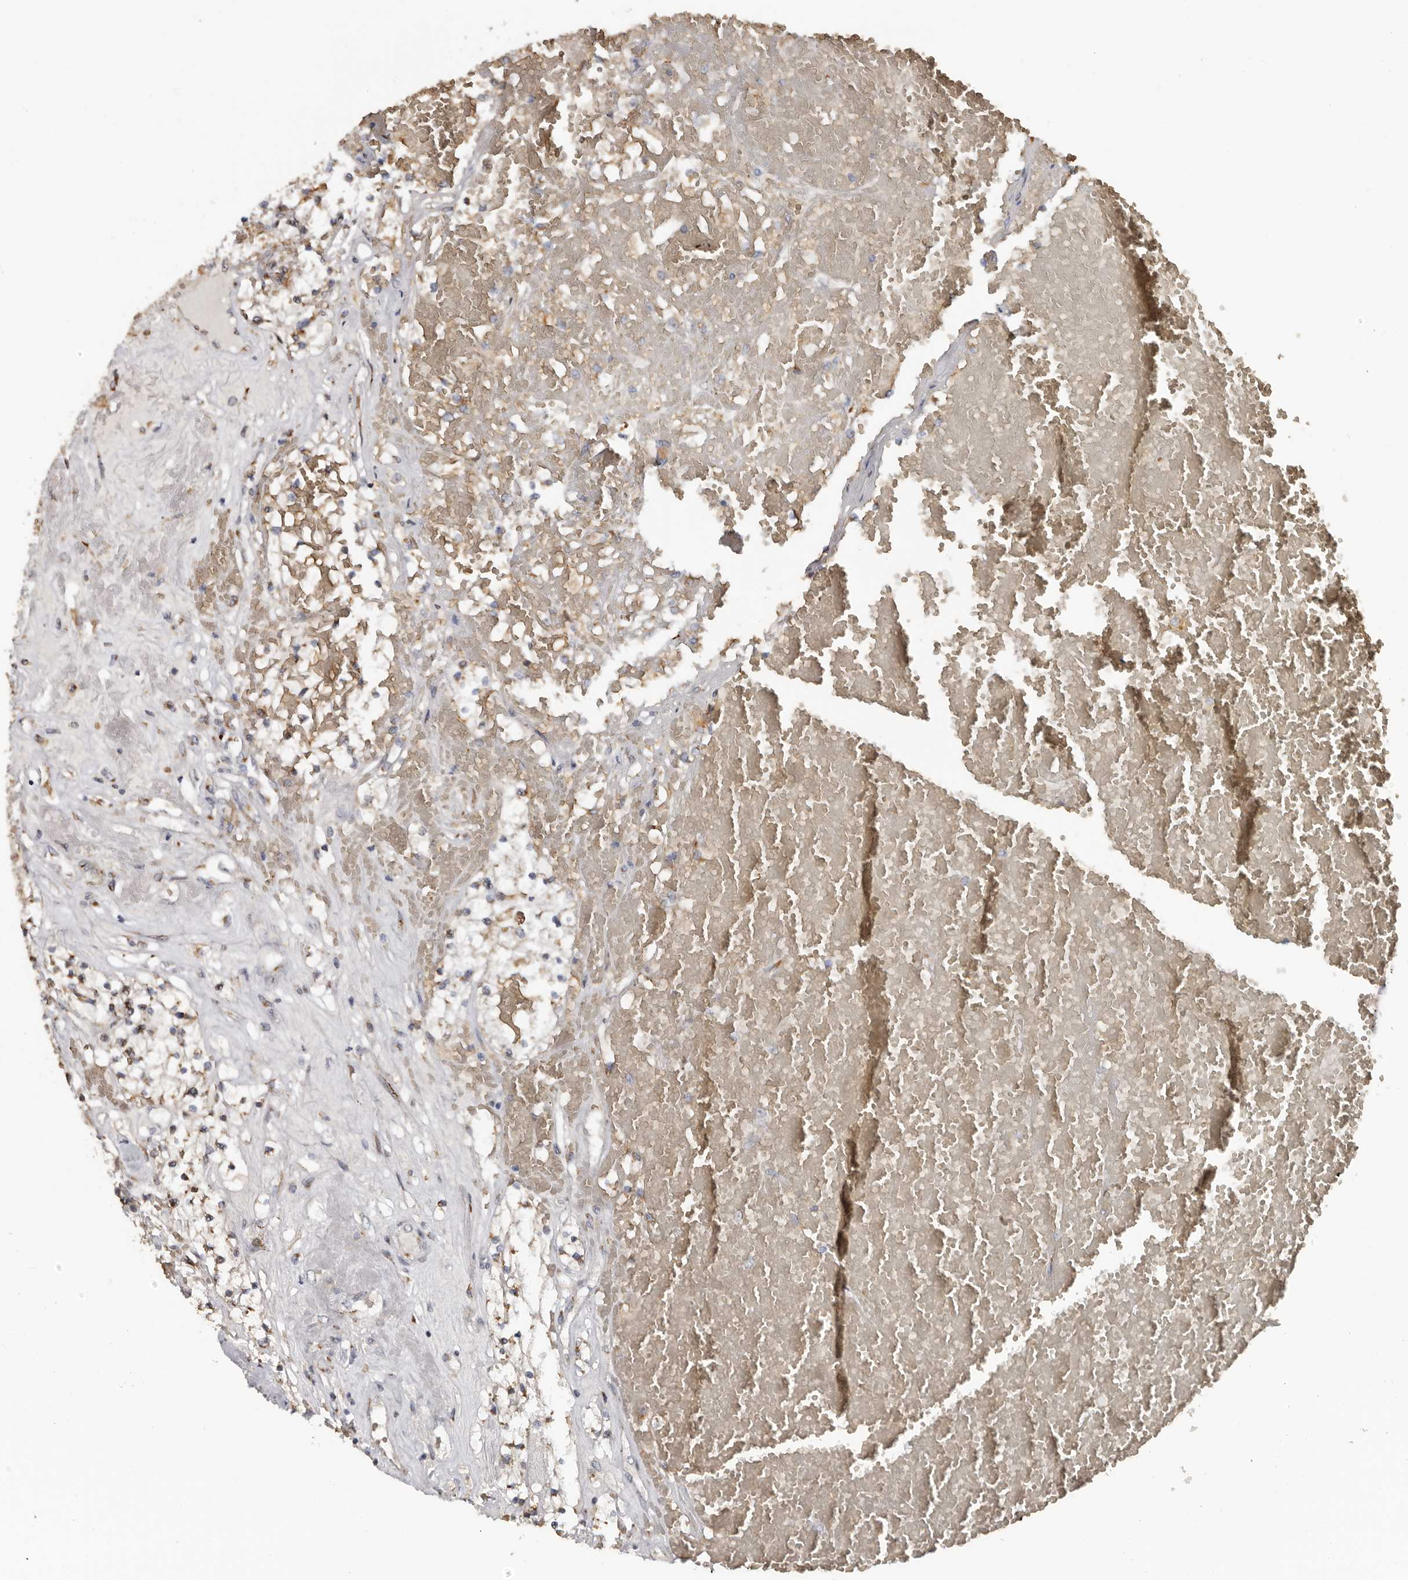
{"staining": {"intensity": "weak", "quantity": "25%-75%", "location": "cytoplasmic/membranous"}, "tissue": "renal cancer", "cell_type": "Tumor cells", "image_type": "cancer", "snomed": [{"axis": "morphology", "description": "Normal tissue, NOS"}, {"axis": "morphology", "description": "Adenocarcinoma, NOS"}, {"axis": "topography", "description": "Kidney"}], "caption": "Immunohistochemistry image of neoplastic tissue: human renal cancer (adenocarcinoma) stained using immunohistochemistry displays low levels of weak protein expression localized specifically in the cytoplasmic/membranous of tumor cells, appearing as a cytoplasmic/membranous brown color.", "gene": "ENTREP1", "patient": {"sex": "male", "age": 68}}